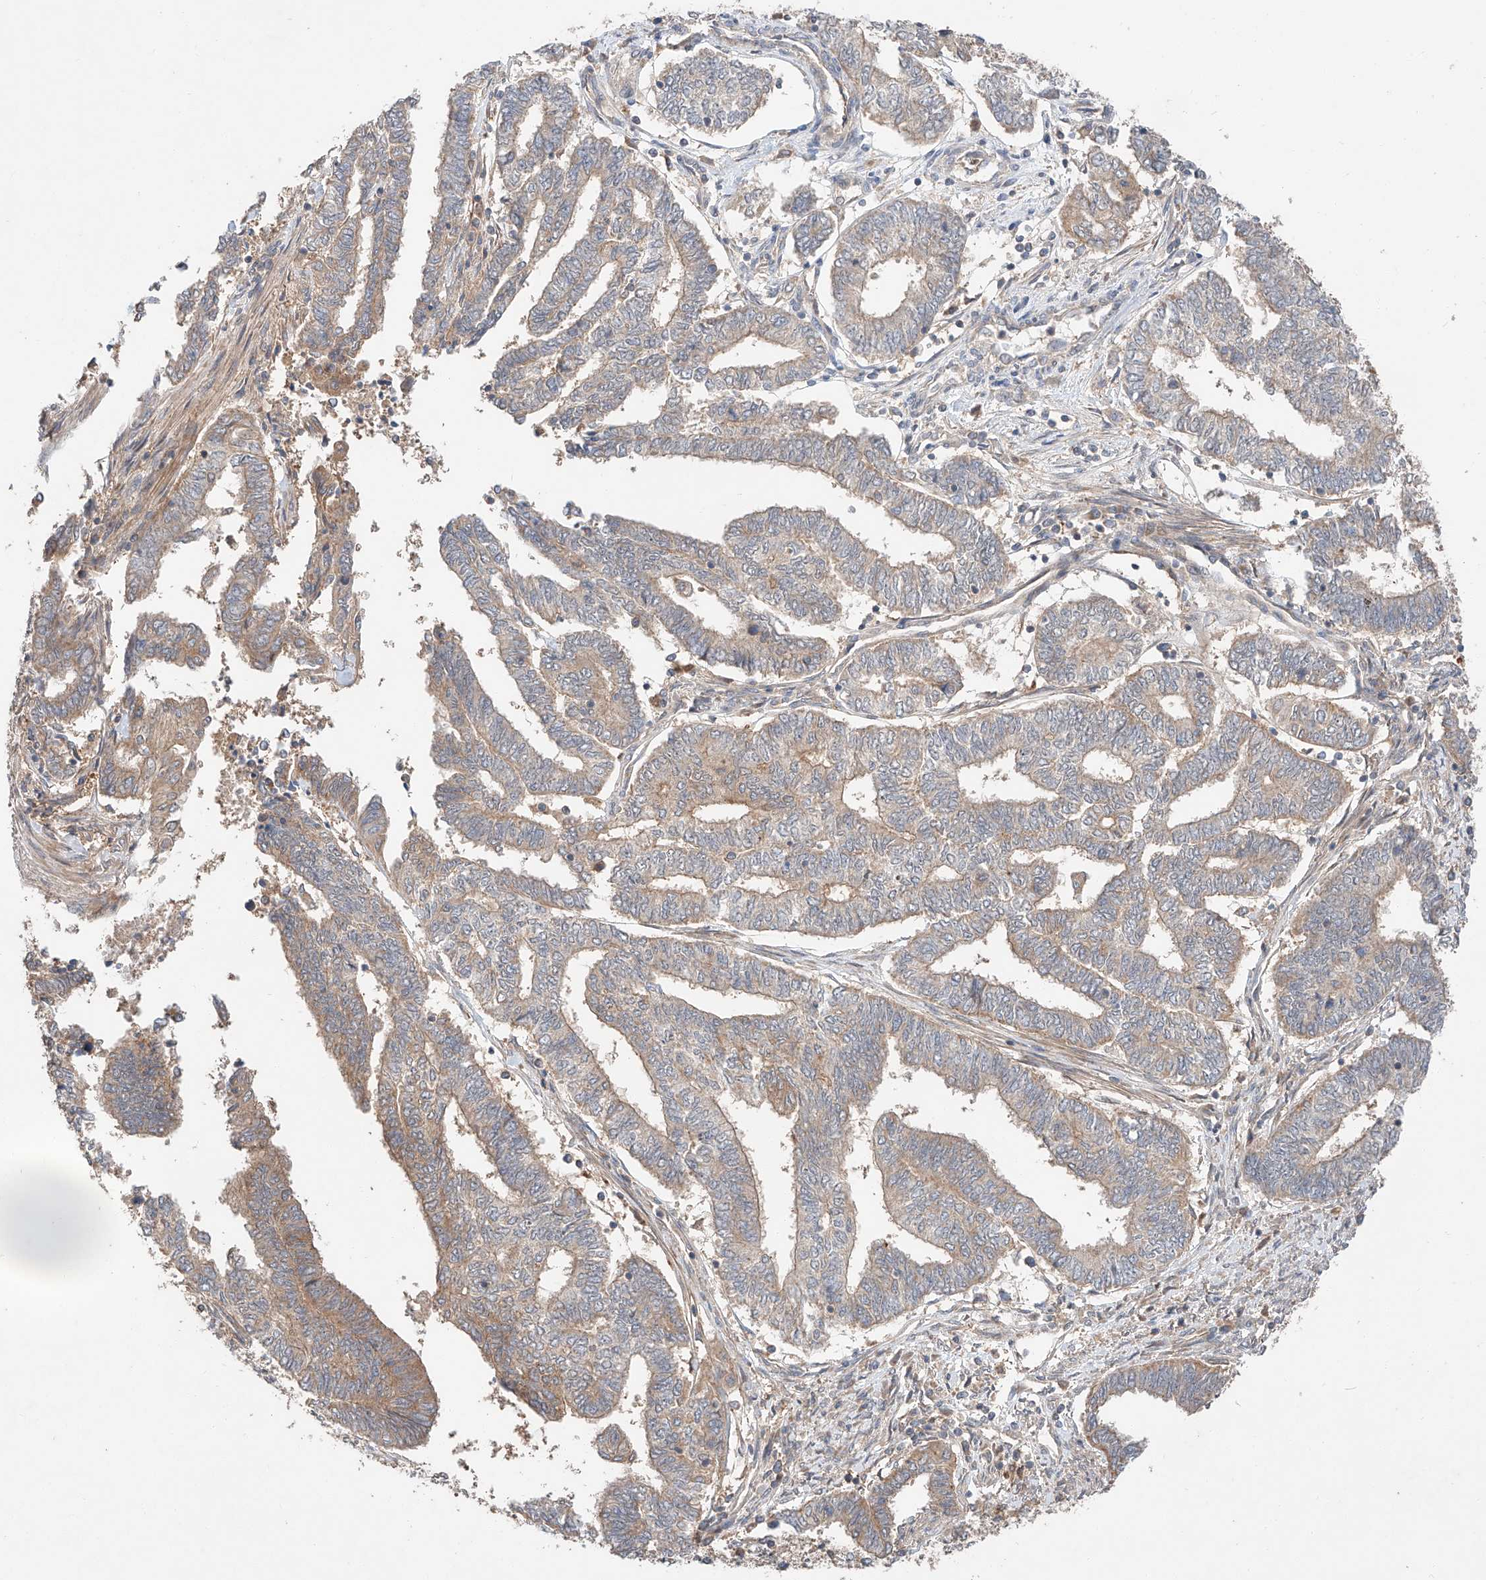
{"staining": {"intensity": "weak", "quantity": "25%-75%", "location": "cytoplasmic/membranous"}, "tissue": "endometrial cancer", "cell_type": "Tumor cells", "image_type": "cancer", "snomed": [{"axis": "morphology", "description": "Adenocarcinoma, NOS"}, {"axis": "topography", "description": "Uterus"}, {"axis": "topography", "description": "Endometrium"}], "caption": "Tumor cells display low levels of weak cytoplasmic/membranous staining in about 25%-75% of cells in endometrial adenocarcinoma.", "gene": "XPNPEP1", "patient": {"sex": "female", "age": 70}}